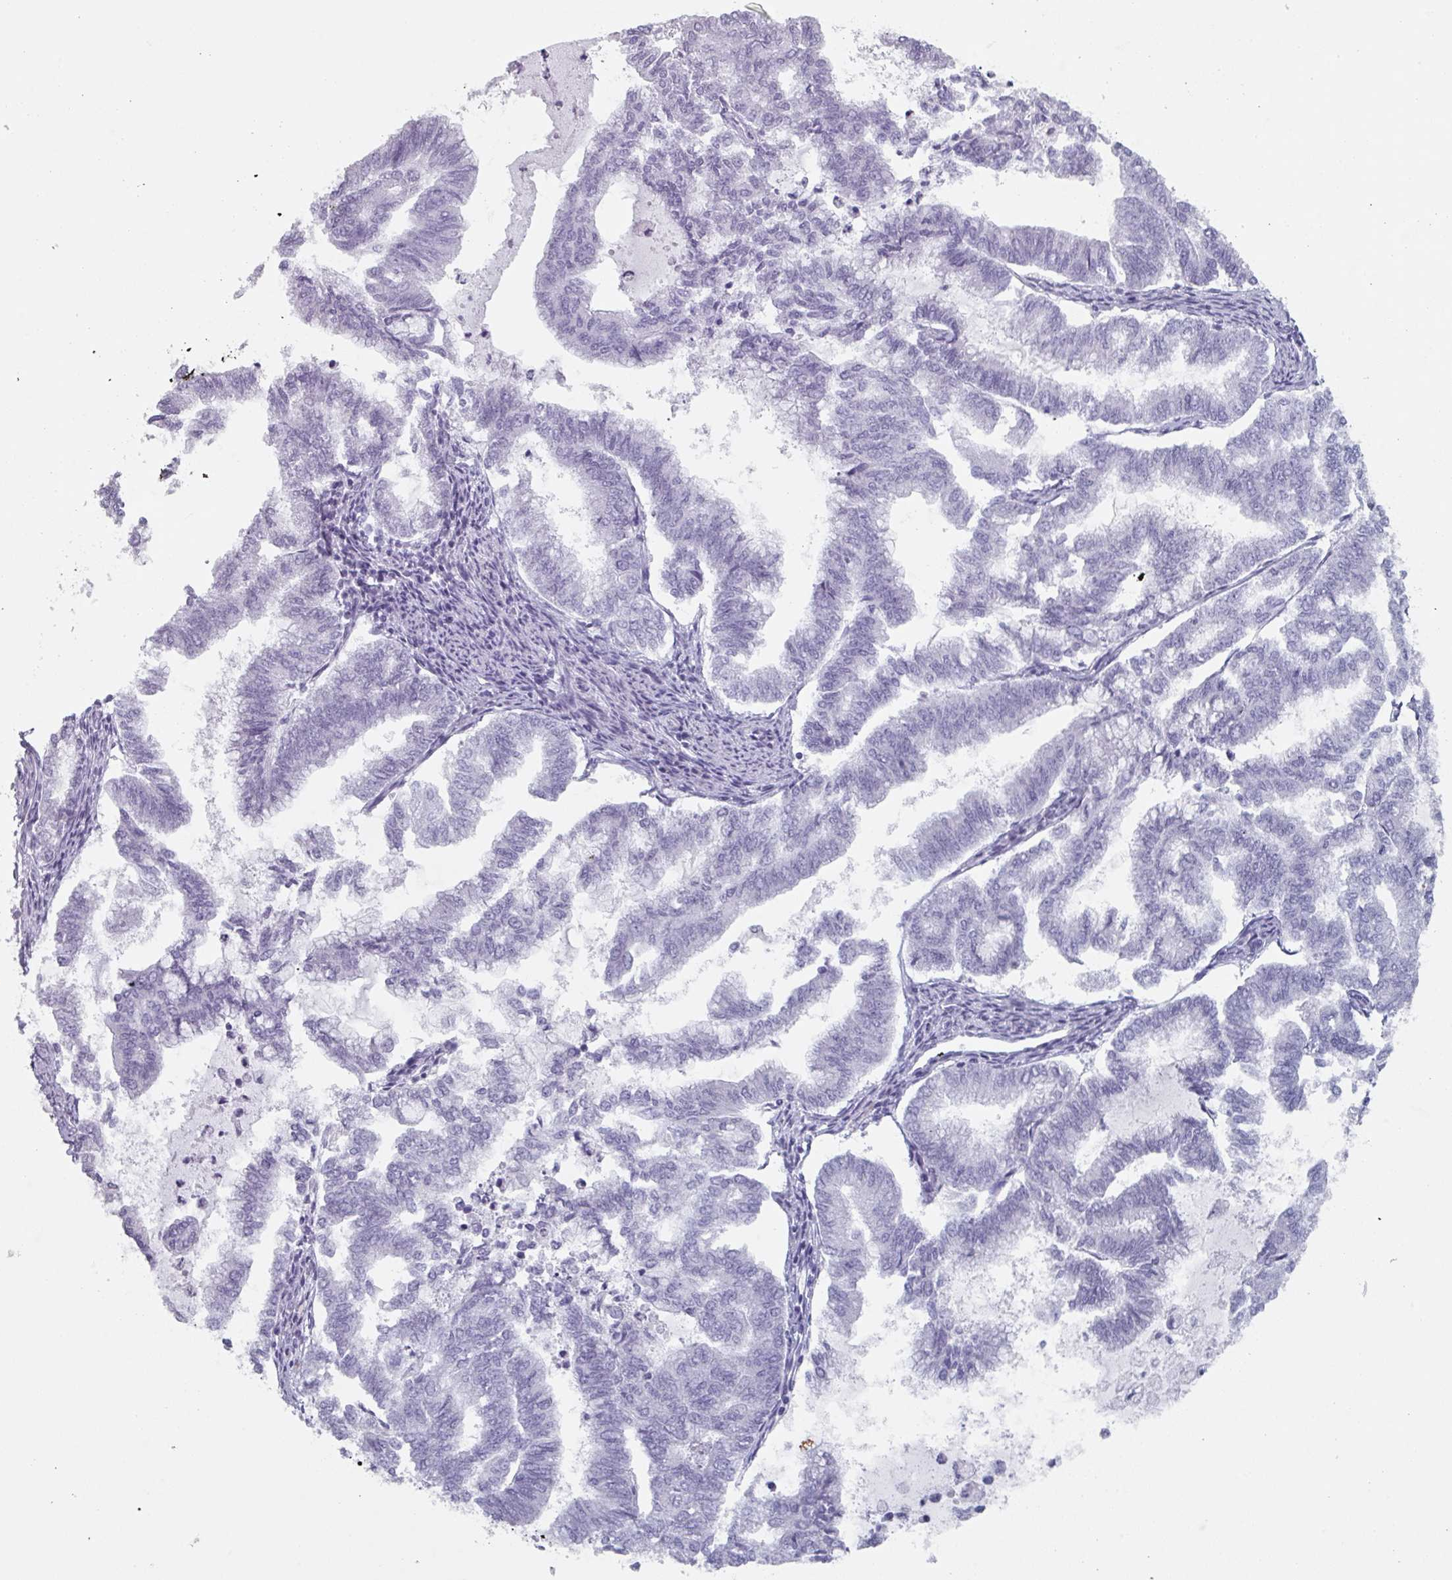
{"staining": {"intensity": "negative", "quantity": "none", "location": "none"}, "tissue": "endometrial cancer", "cell_type": "Tumor cells", "image_type": "cancer", "snomed": [{"axis": "morphology", "description": "Adenocarcinoma, NOS"}, {"axis": "topography", "description": "Endometrium"}], "caption": "The histopathology image reveals no significant positivity in tumor cells of endometrial cancer.", "gene": "SLC35G2", "patient": {"sex": "female", "age": 79}}